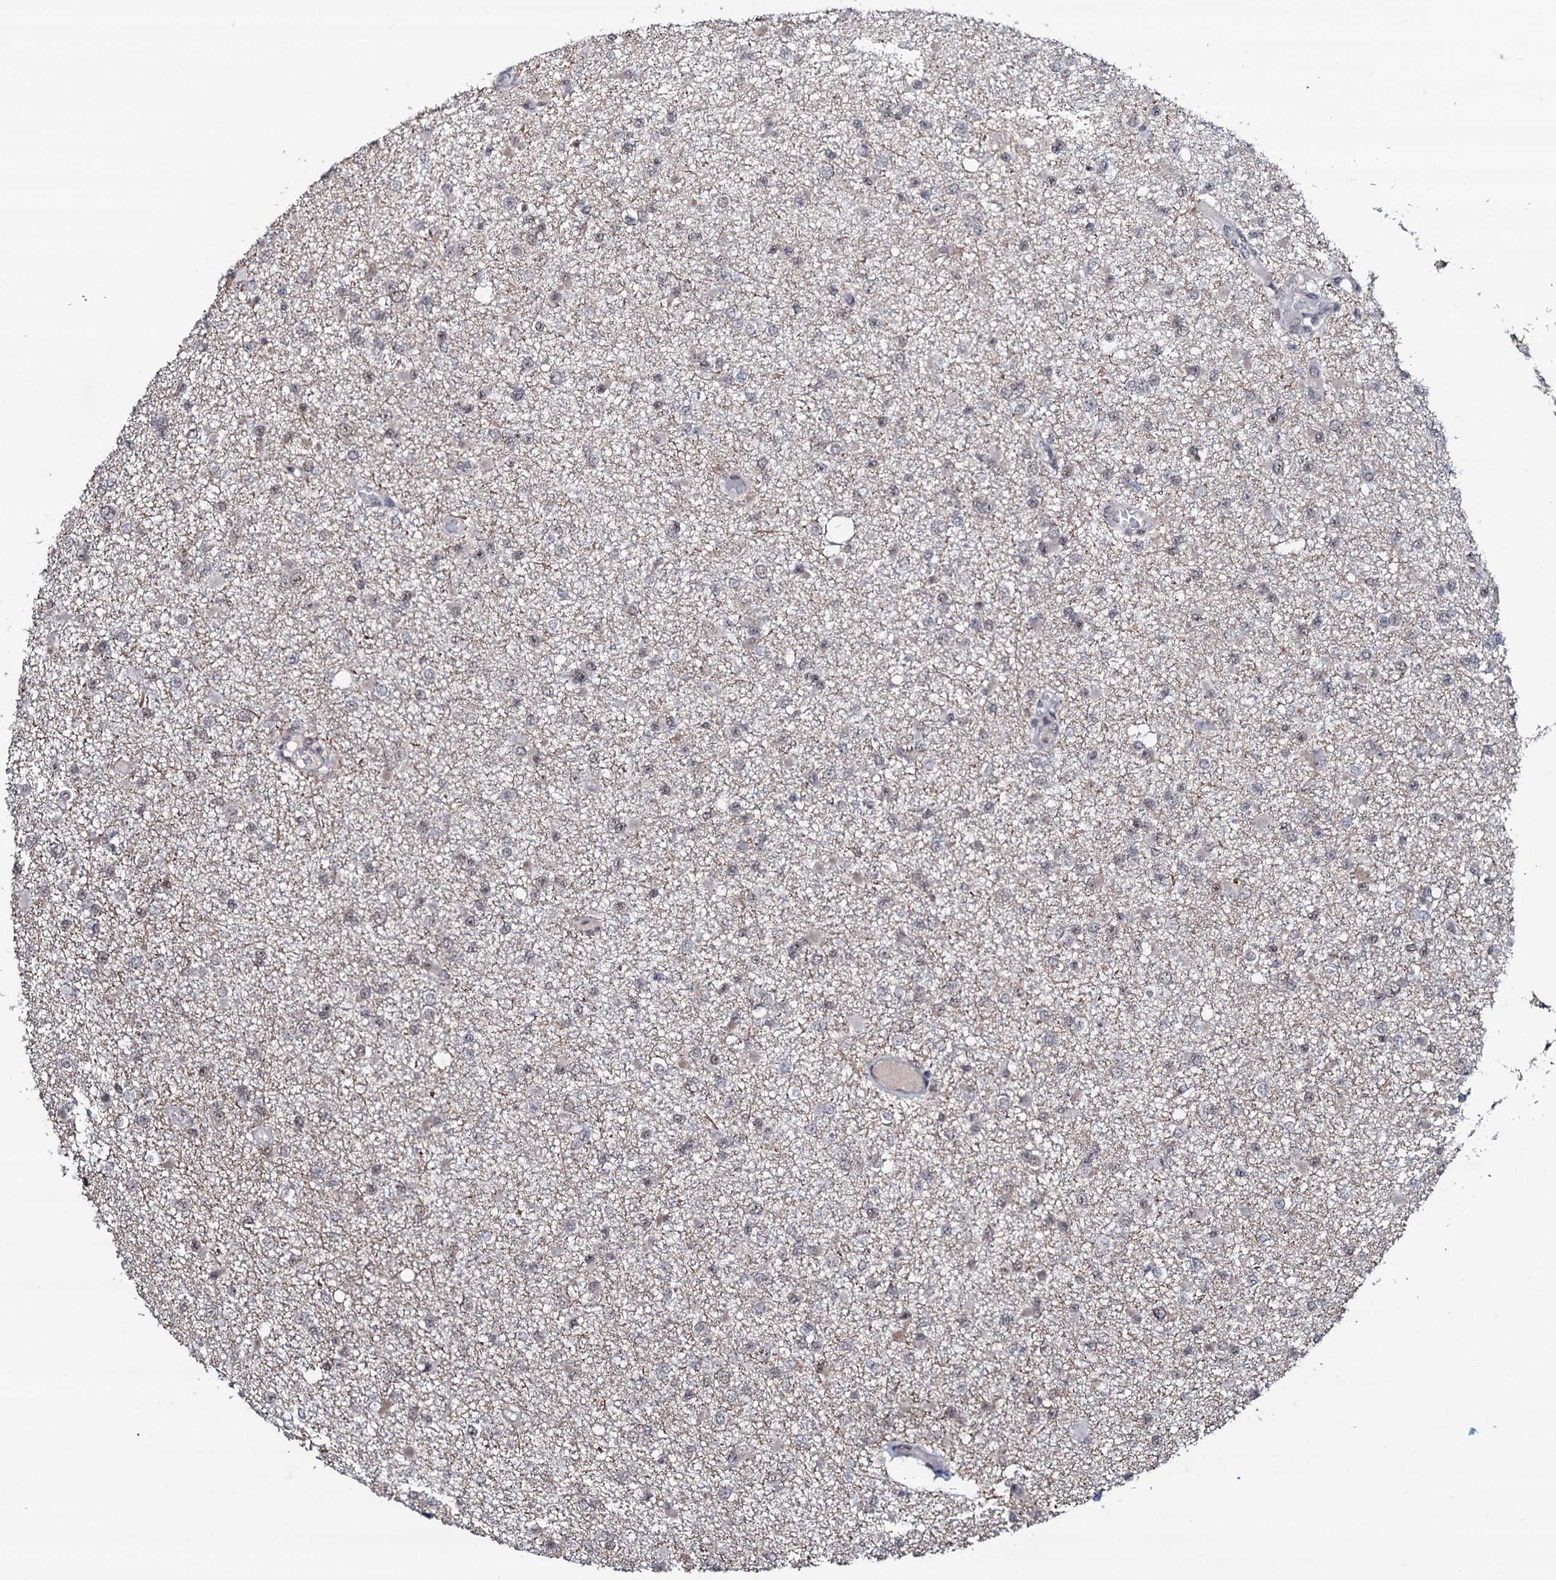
{"staining": {"intensity": "weak", "quantity": "<25%", "location": "nuclear"}, "tissue": "glioma", "cell_type": "Tumor cells", "image_type": "cancer", "snomed": [{"axis": "morphology", "description": "Glioma, malignant, Low grade"}, {"axis": "topography", "description": "Brain"}], "caption": "Immunohistochemistry histopathology image of neoplastic tissue: human glioma stained with DAB (3,3'-diaminobenzidine) displays no significant protein positivity in tumor cells.", "gene": "PRPF18", "patient": {"sex": "female", "age": 22}}